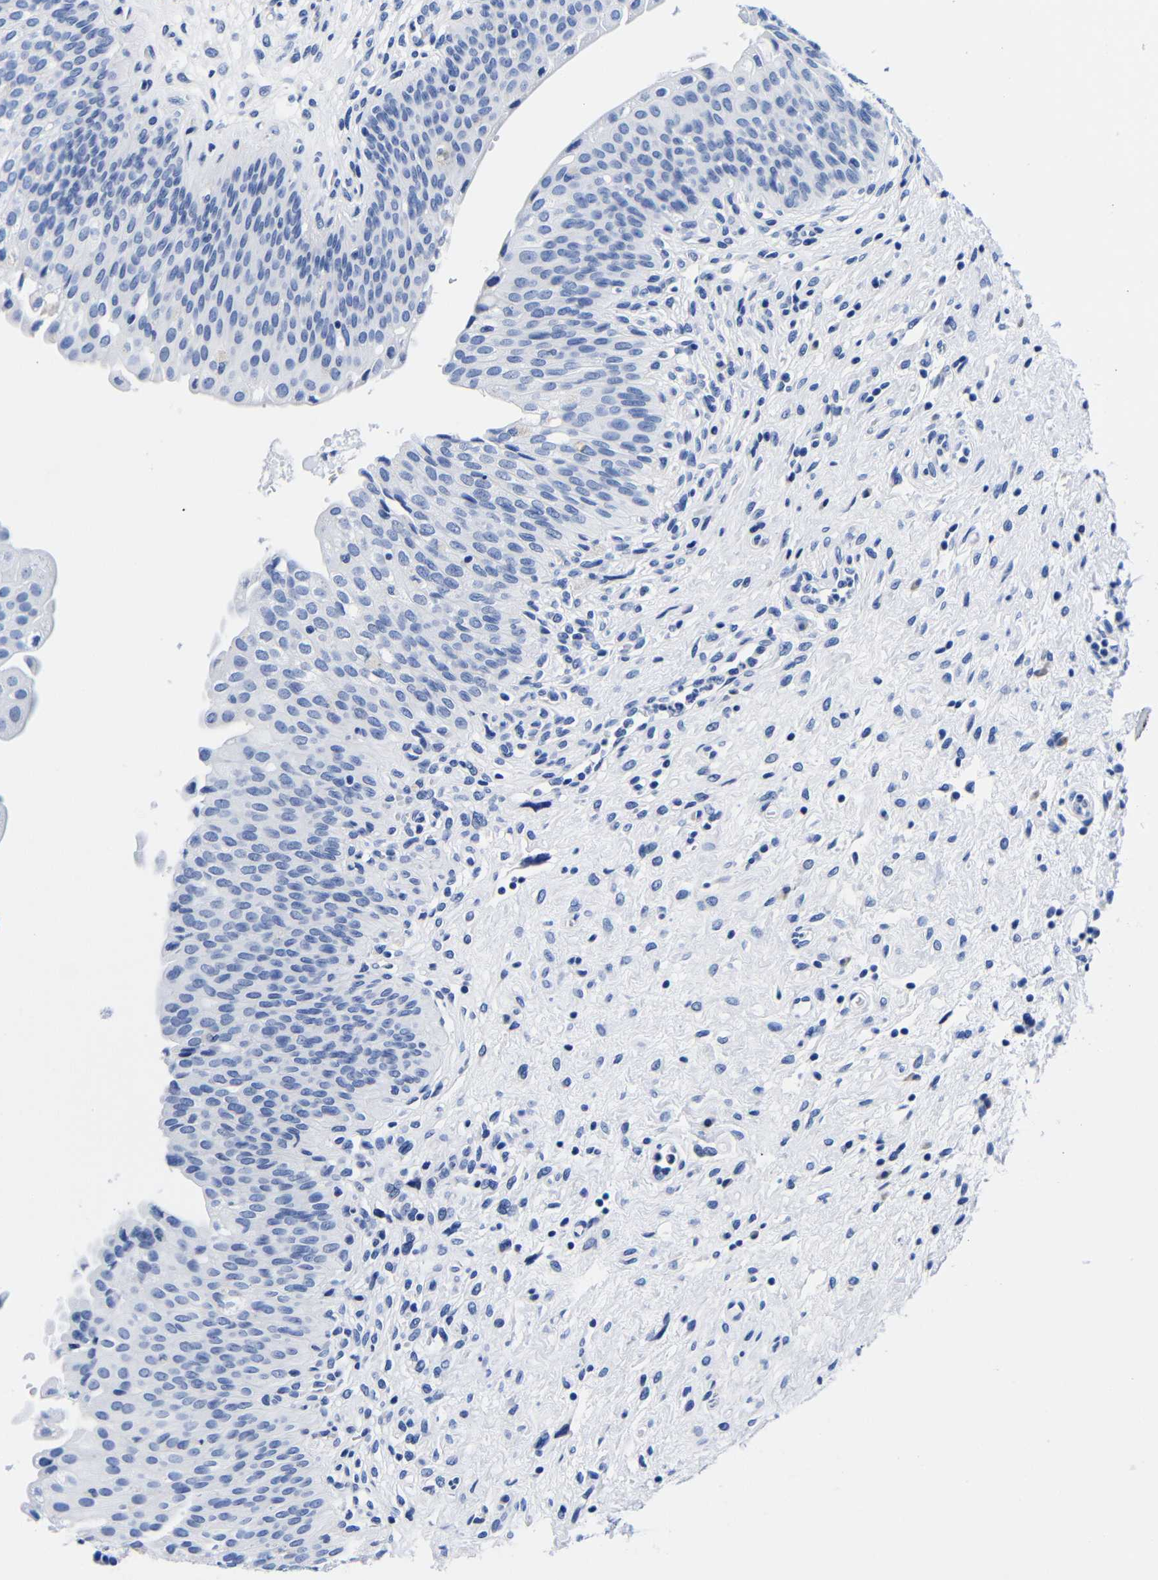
{"staining": {"intensity": "negative", "quantity": "none", "location": "none"}, "tissue": "urinary bladder", "cell_type": "Urothelial cells", "image_type": "normal", "snomed": [{"axis": "morphology", "description": "Normal tissue, NOS"}, {"axis": "topography", "description": "Urinary bladder"}], "caption": "Immunohistochemistry (IHC) of benign human urinary bladder shows no staining in urothelial cells.", "gene": "CLEC4G", "patient": {"sex": "male", "age": 46}}